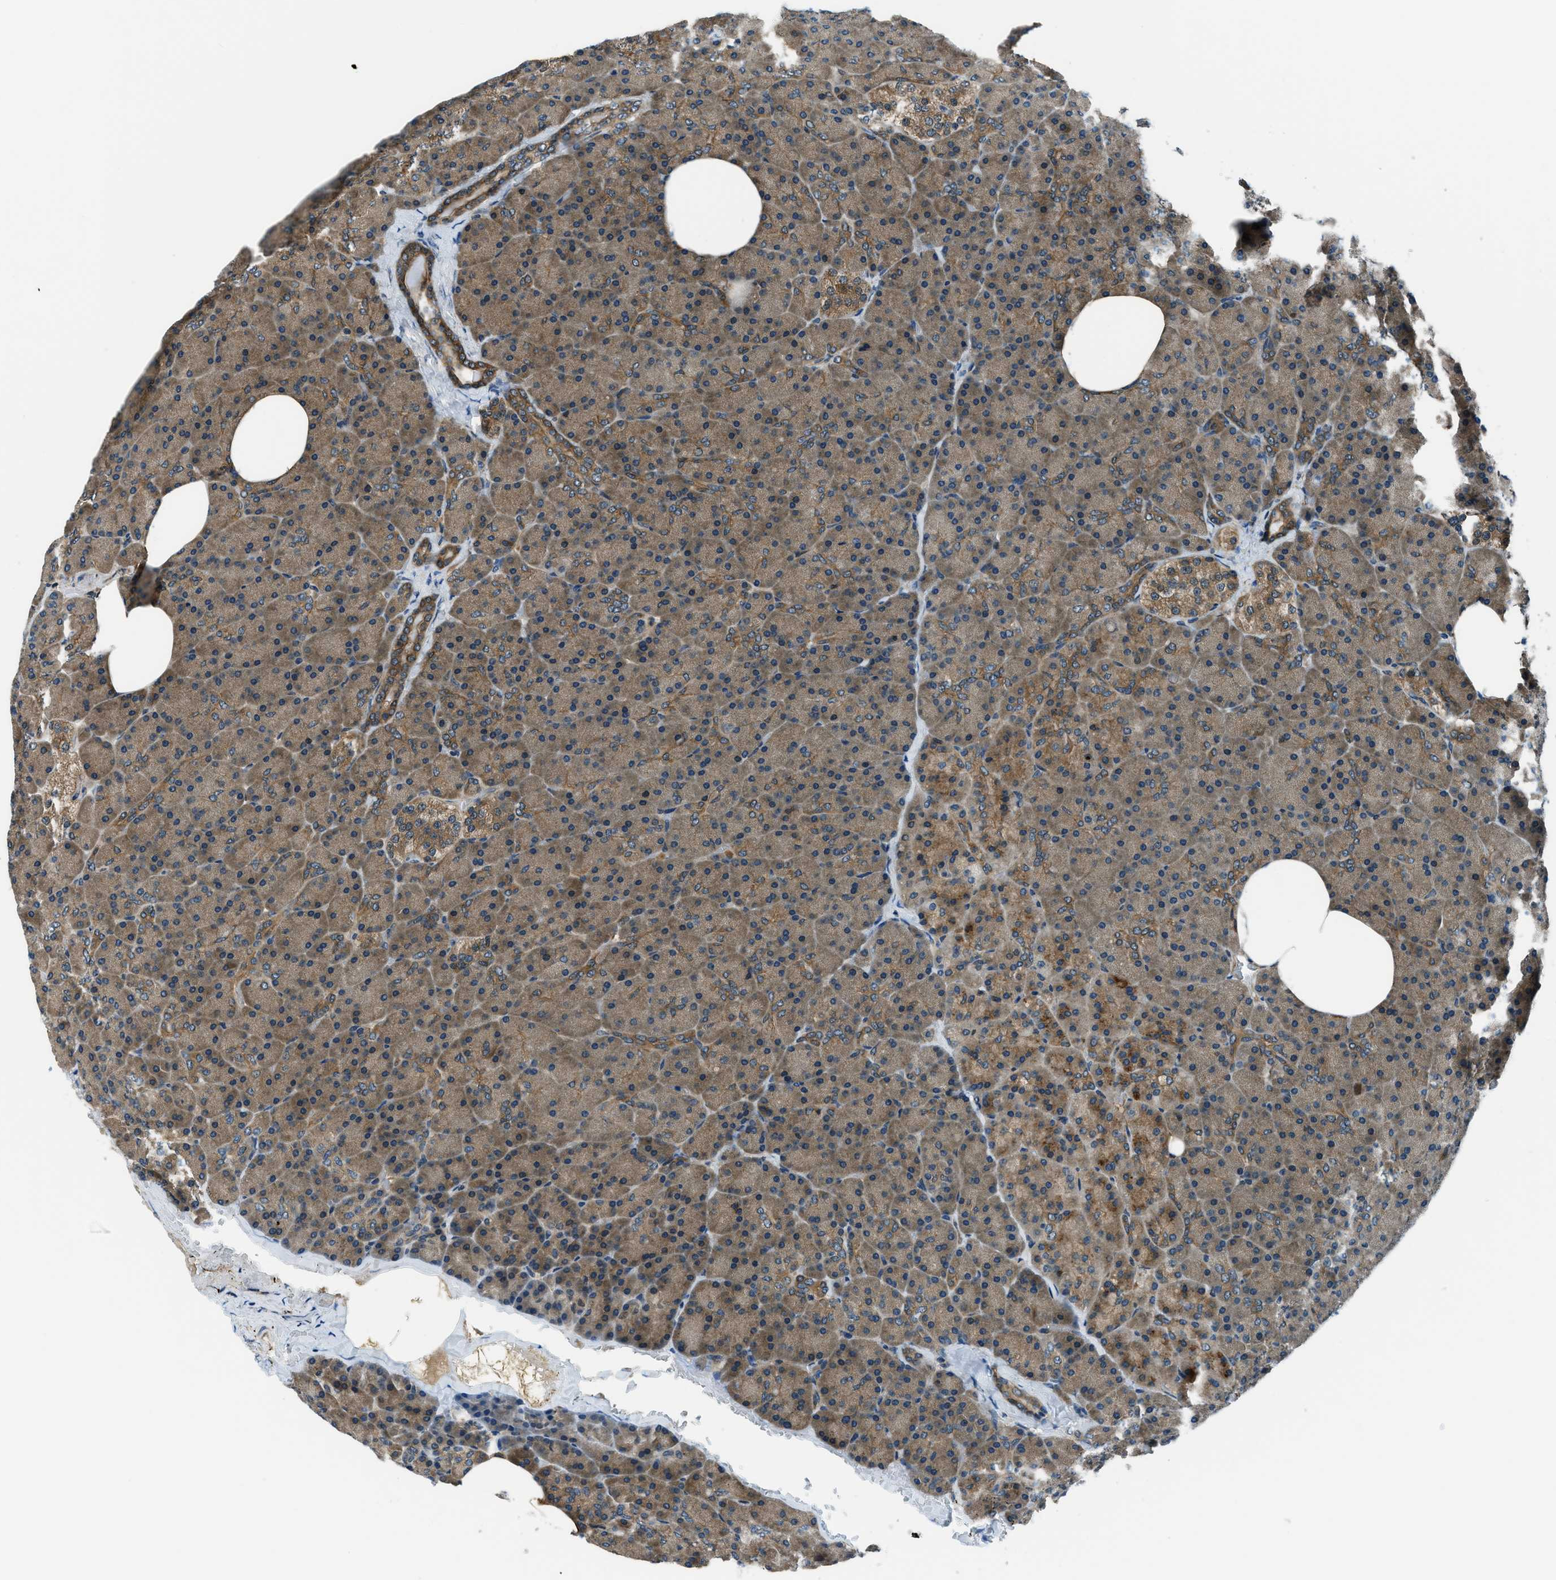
{"staining": {"intensity": "moderate", "quantity": ">75%", "location": "cytoplasmic/membranous"}, "tissue": "pancreas", "cell_type": "Exocrine glandular cells", "image_type": "normal", "snomed": [{"axis": "morphology", "description": "Normal tissue, NOS"}, {"axis": "topography", "description": "Pancreas"}], "caption": "Immunohistochemistry (IHC) (DAB (3,3'-diaminobenzidine)) staining of normal human pancreas exhibits moderate cytoplasmic/membranous protein positivity in approximately >75% of exocrine glandular cells.", "gene": "HEBP2", "patient": {"sex": "female", "age": 35}}